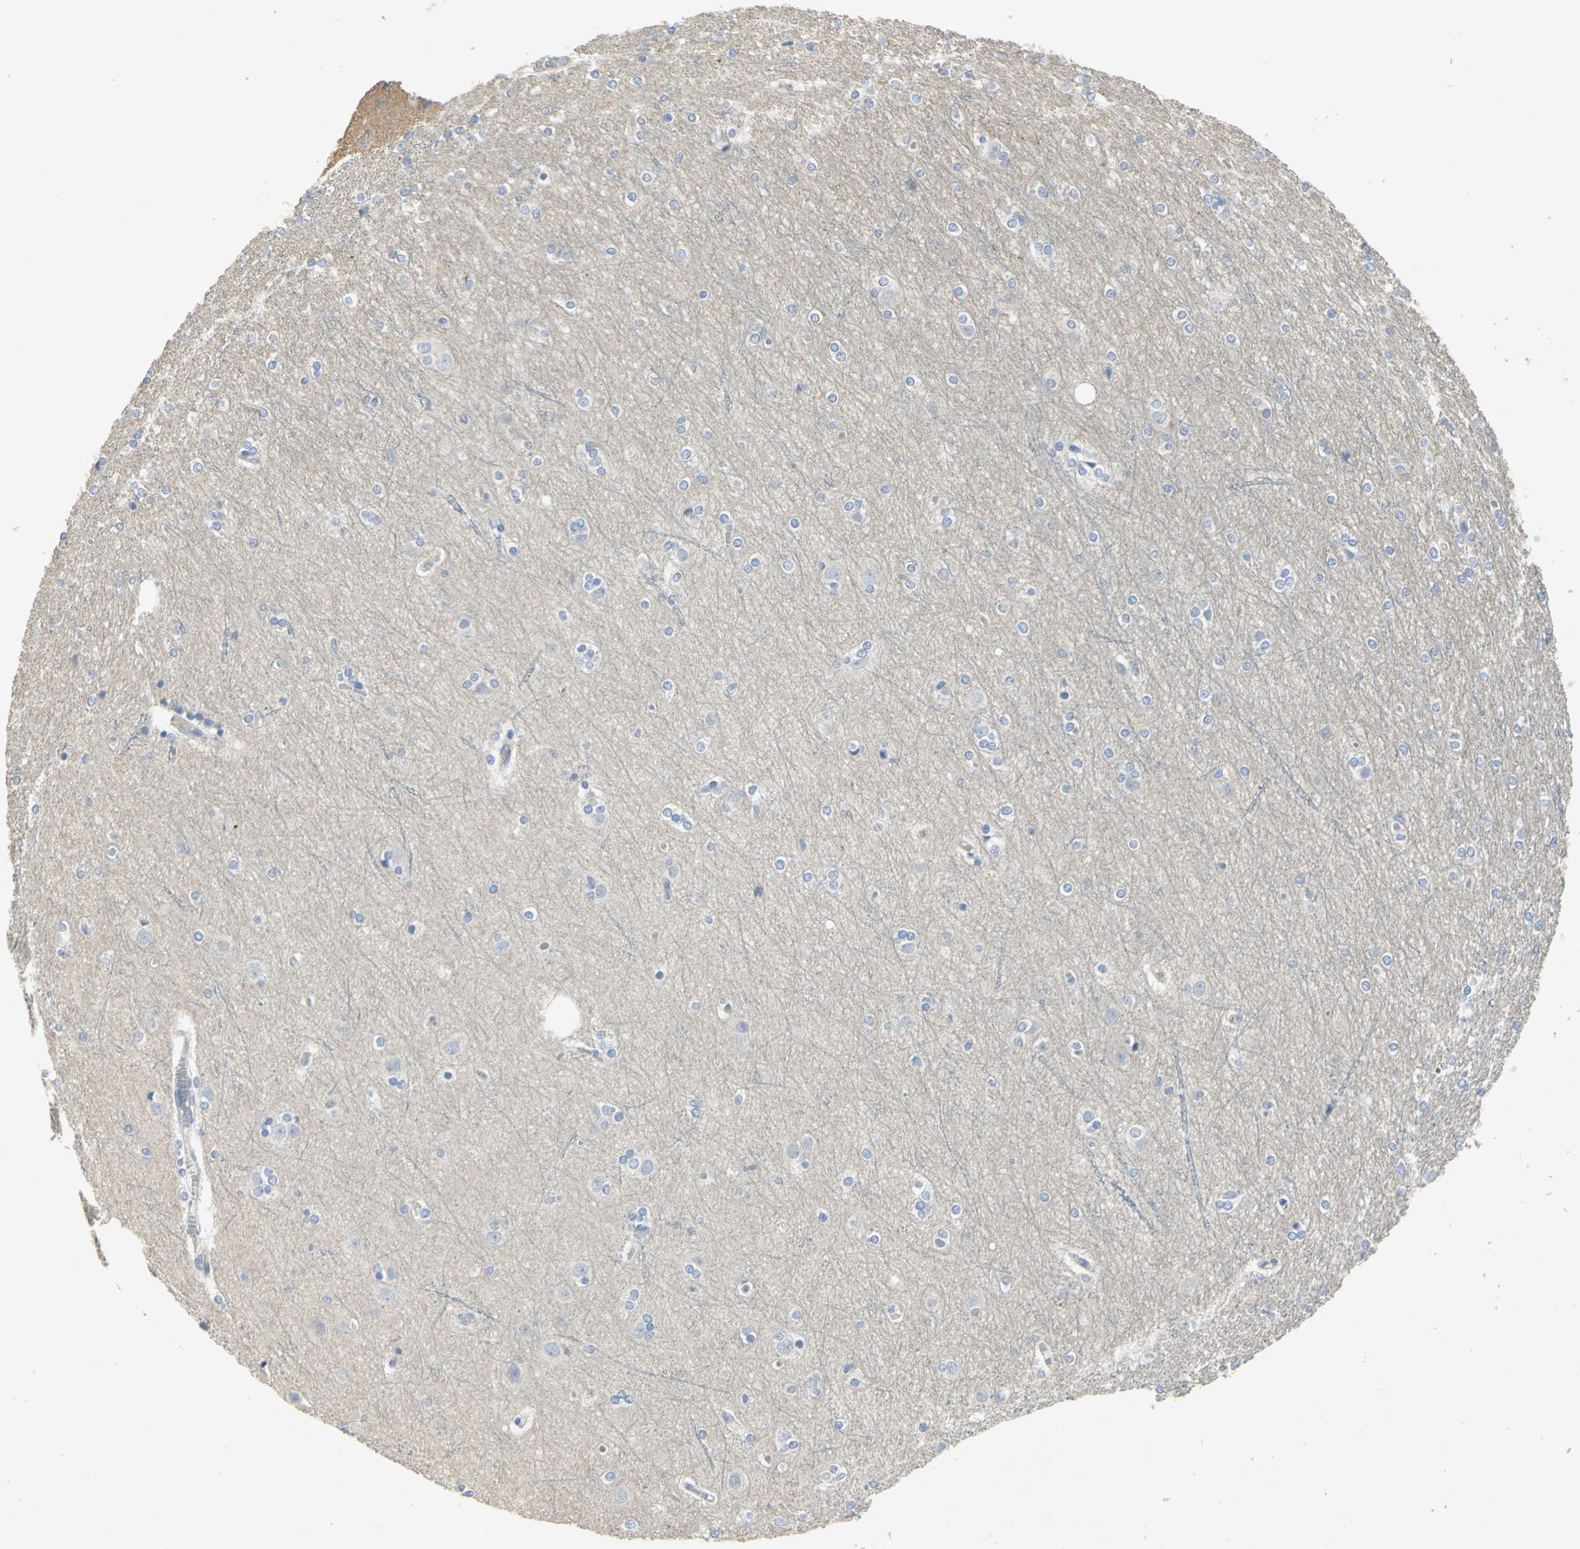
{"staining": {"intensity": "negative", "quantity": "none", "location": "none"}, "tissue": "cerebral cortex", "cell_type": "Endothelial cells", "image_type": "normal", "snomed": [{"axis": "morphology", "description": "Normal tissue, NOS"}, {"axis": "topography", "description": "Cerebral cortex"}], "caption": "High power microscopy photomicrograph of an immunohistochemistry micrograph of unremarkable cerebral cortex, revealing no significant expression in endothelial cells.", "gene": "DLGAP5", "patient": {"sex": "female", "age": 54}}